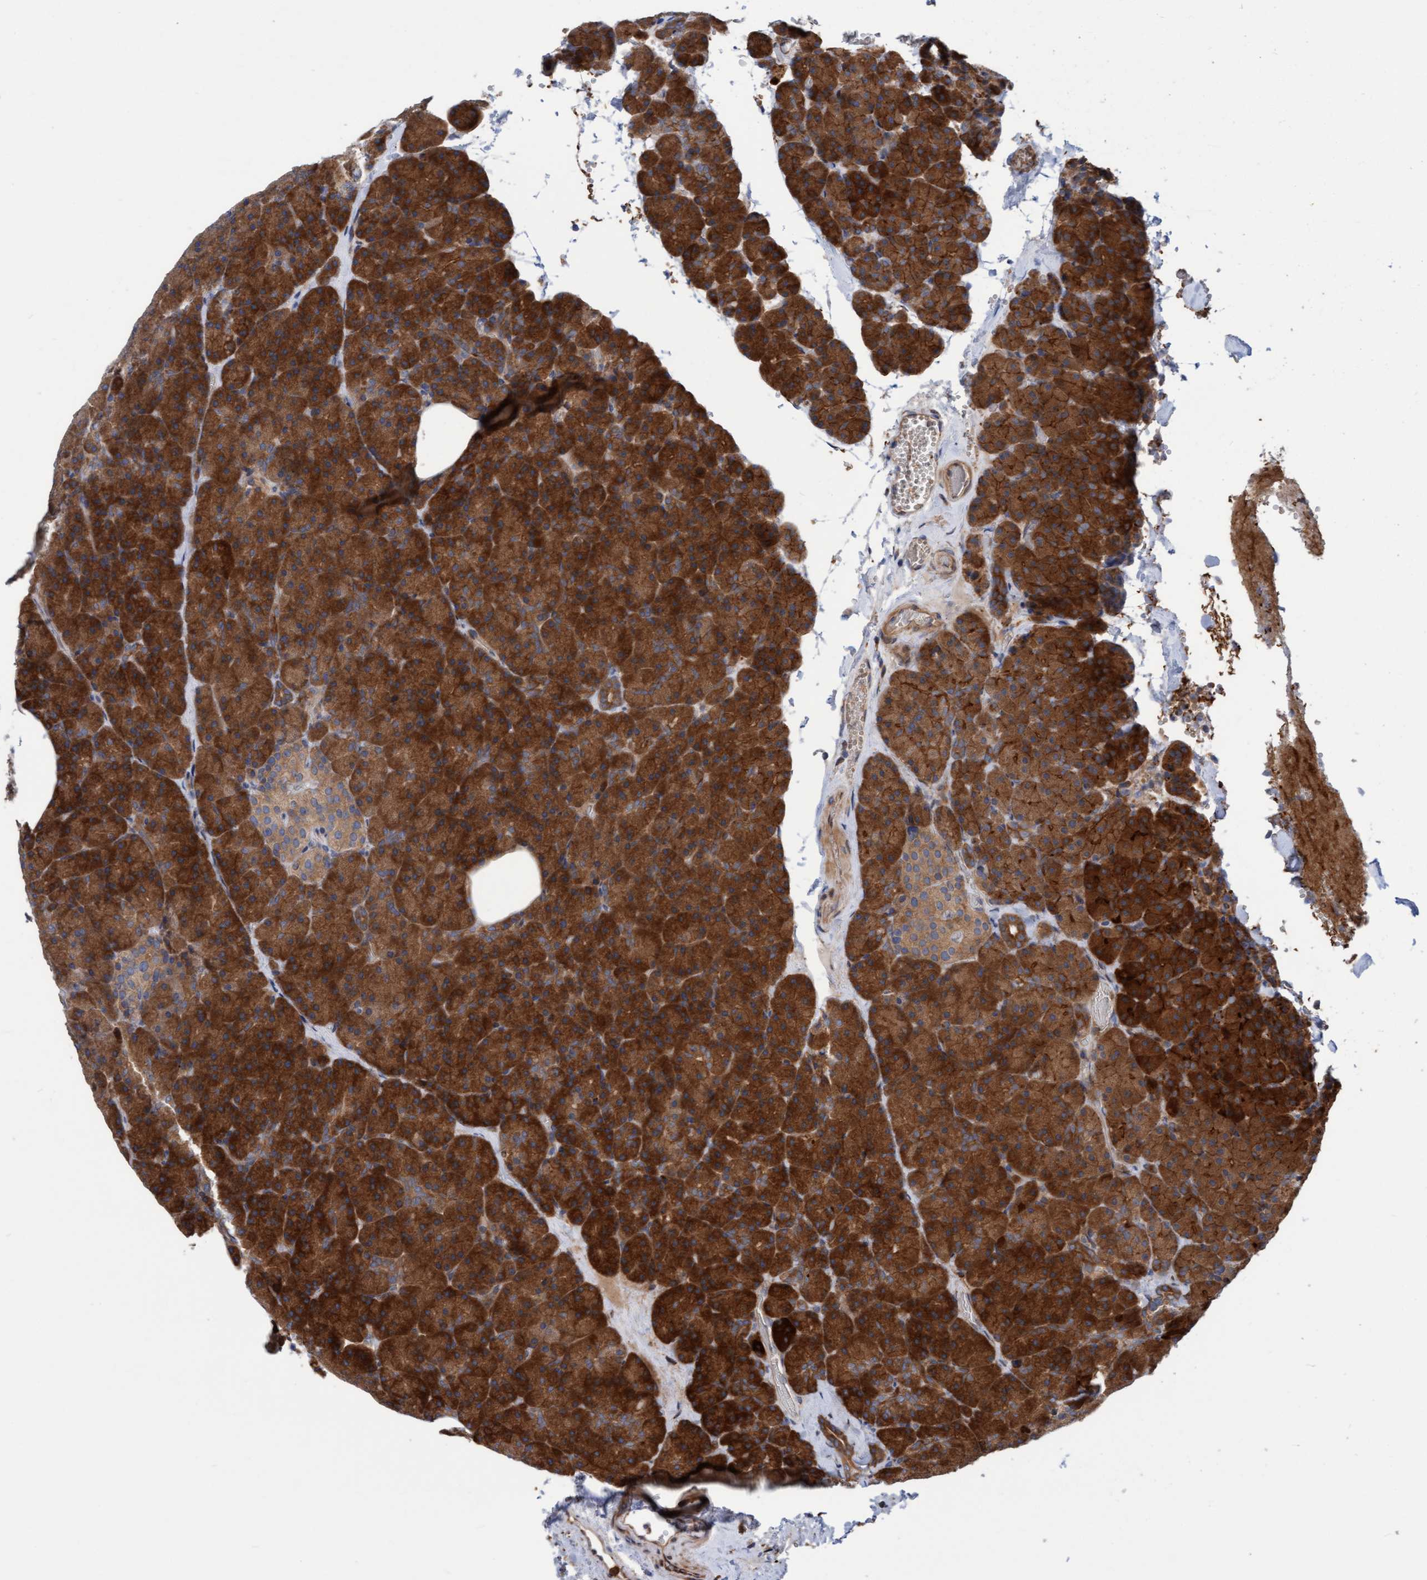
{"staining": {"intensity": "strong", "quantity": ">75%", "location": "cytoplasmic/membranous"}, "tissue": "pancreas", "cell_type": "Exocrine glandular cells", "image_type": "normal", "snomed": [{"axis": "morphology", "description": "Normal tissue, NOS"}, {"axis": "morphology", "description": "Carcinoid, malignant, NOS"}, {"axis": "topography", "description": "Pancreas"}], "caption": "Exocrine glandular cells display strong cytoplasmic/membranous expression in approximately >75% of cells in benign pancreas.", "gene": "KIAA0753", "patient": {"sex": "female", "age": 35}}